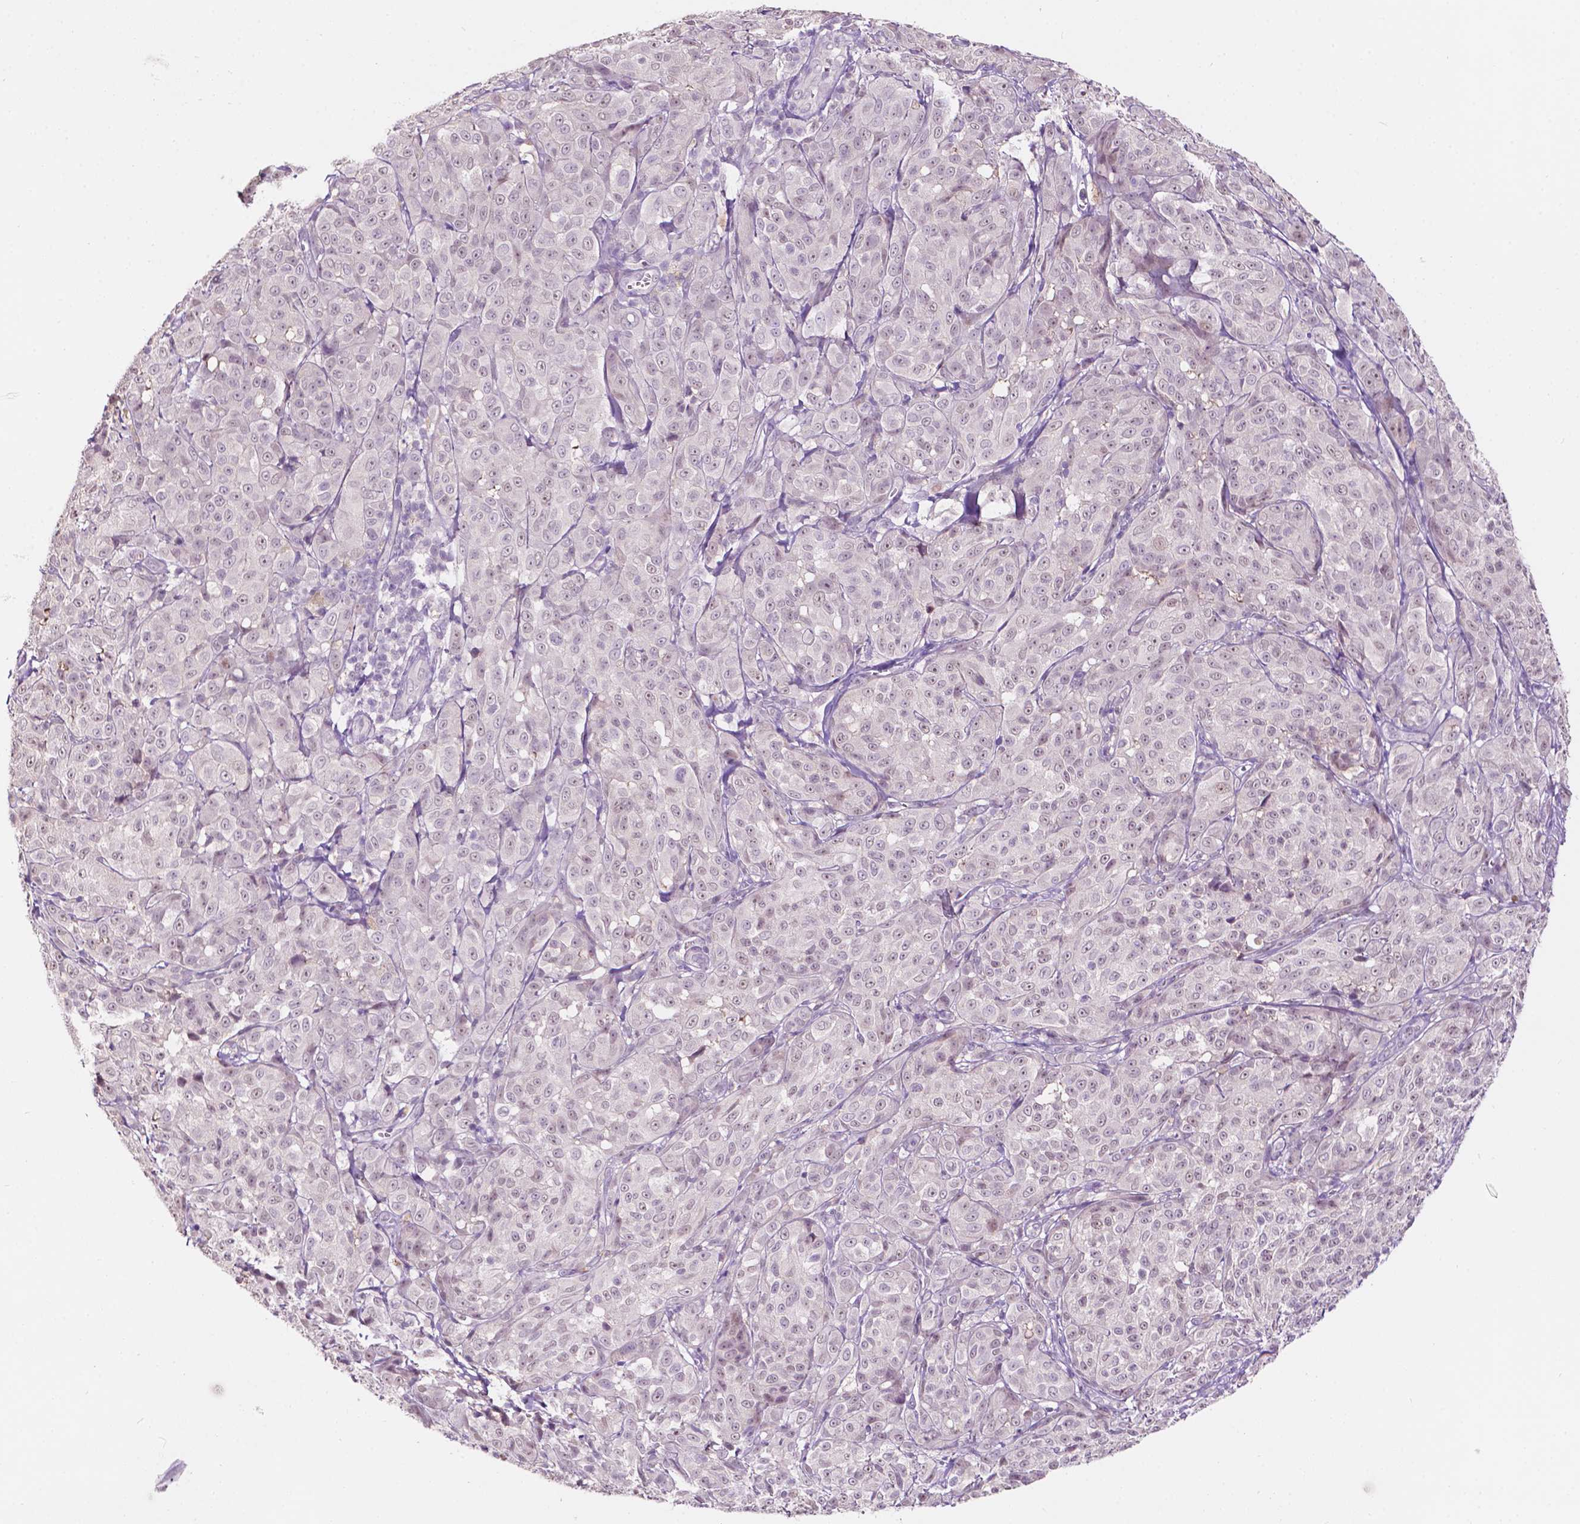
{"staining": {"intensity": "negative", "quantity": "none", "location": "none"}, "tissue": "melanoma", "cell_type": "Tumor cells", "image_type": "cancer", "snomed": [{"axis": "morphology", "description": "Malignant melanoma, NOS"}, {"axis": "topography", "description": "Skin"}], "caption": "High magnification brightfield microscopy of malignant melanoma stained with DAB (brown) and counterstained with hematoxylin (blue): tumor cells show no significant positivity.", "gene": "TM6SF2", "patient": {"sex": "male", "age": 89}}